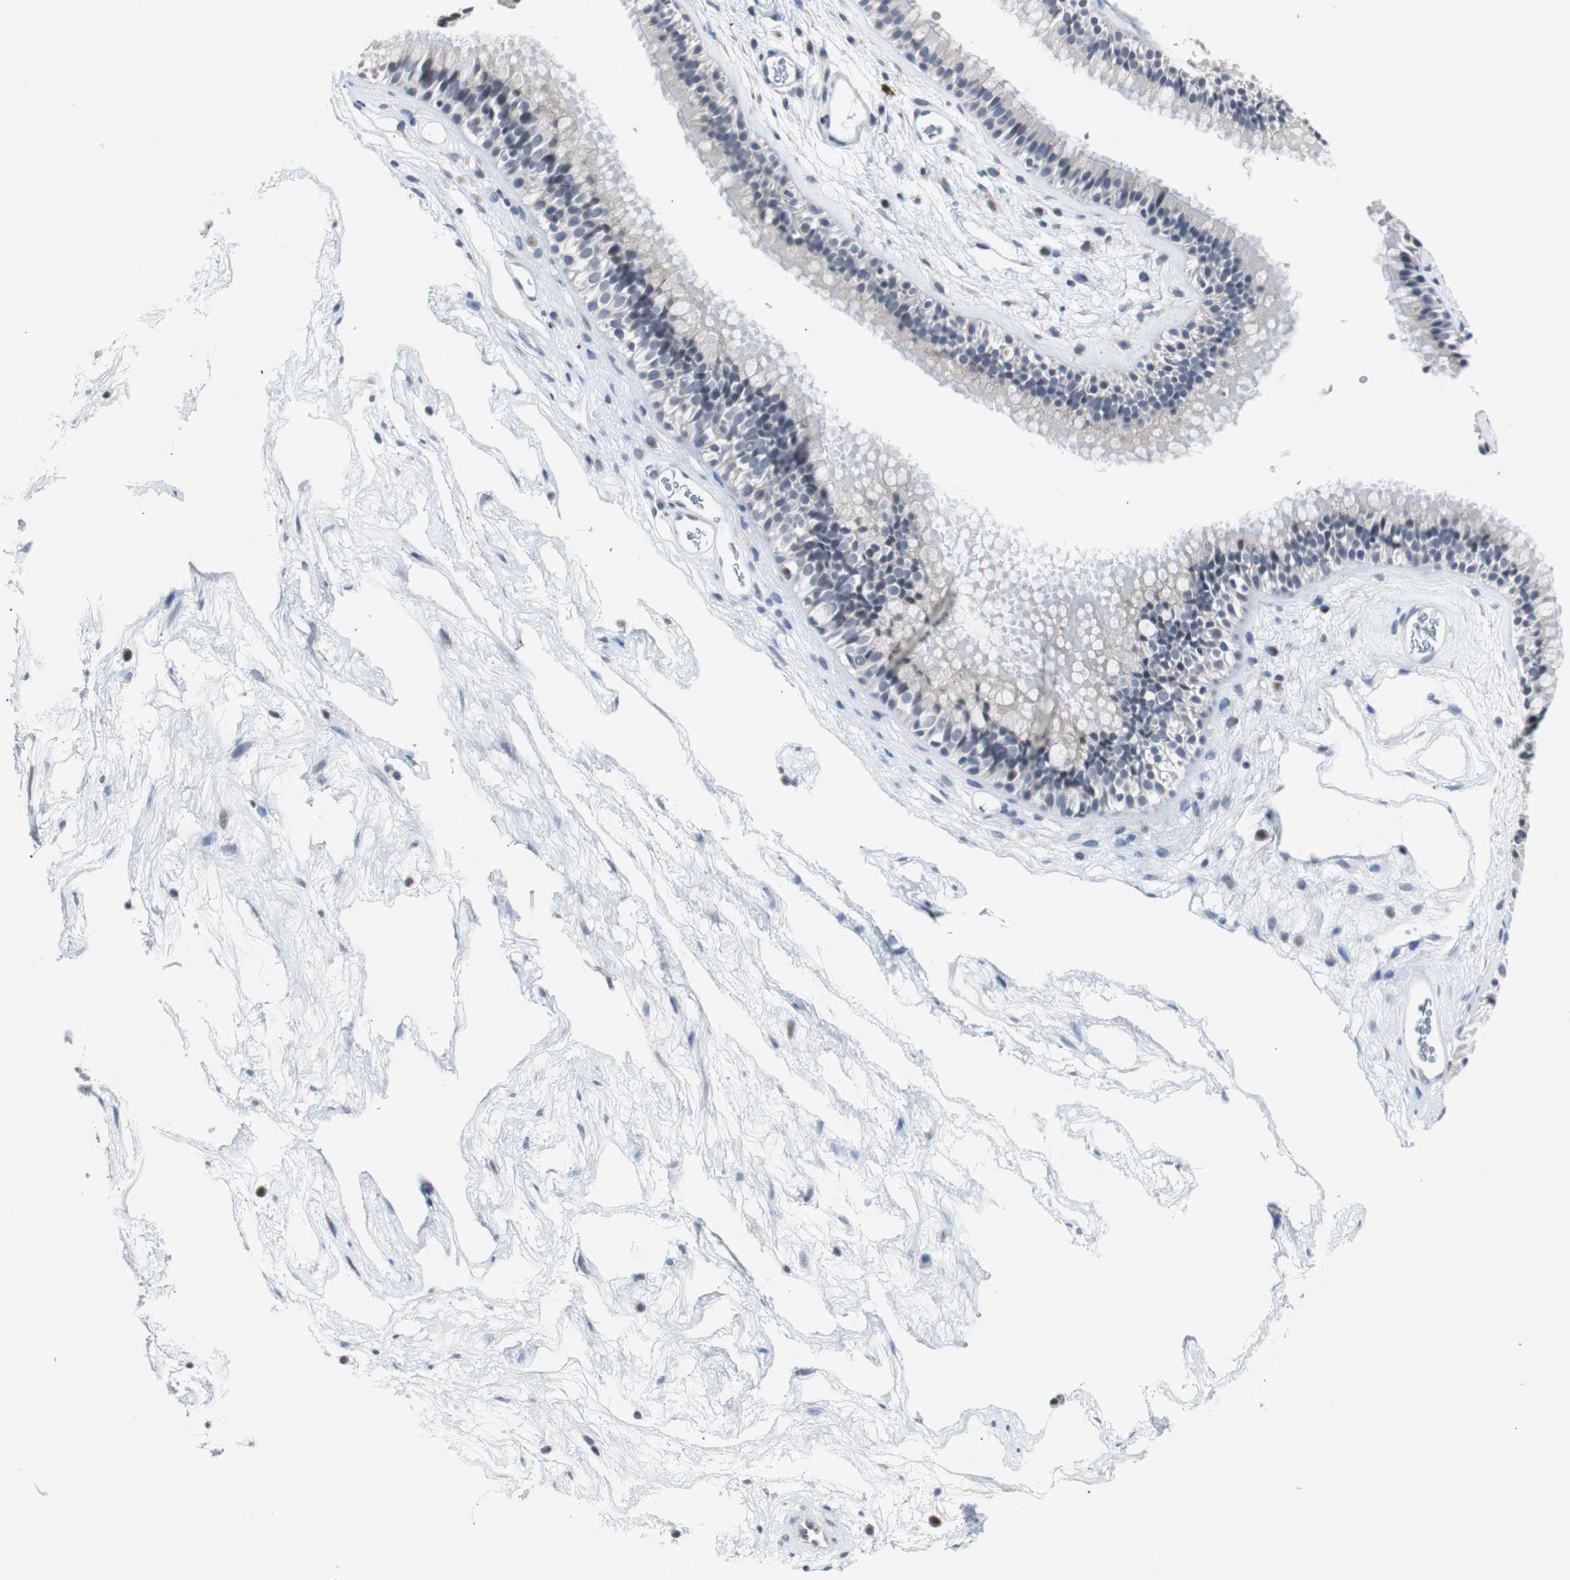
{"staining": {"intensity": "negative", "quantity": "none", "location": "none"}, "tissue": "nasopharynx", "cell_type": "Respiratory epithelial cells", "image_type": "normal", "snomed": [{"axis": "morphology", "description": "Normal tissue, NOS"}, {"axis": "morphology", "description": "Inflammation, NOS"}, {"axis": "topography", "description": "Nasopharynx"}], "caption": "This is an IHC micrograph of benign nasopharynx. There is no positivity in respiratory epithelial cells.", "gene": "SOX30", "patient": {"sex": "male", "age": 48}}